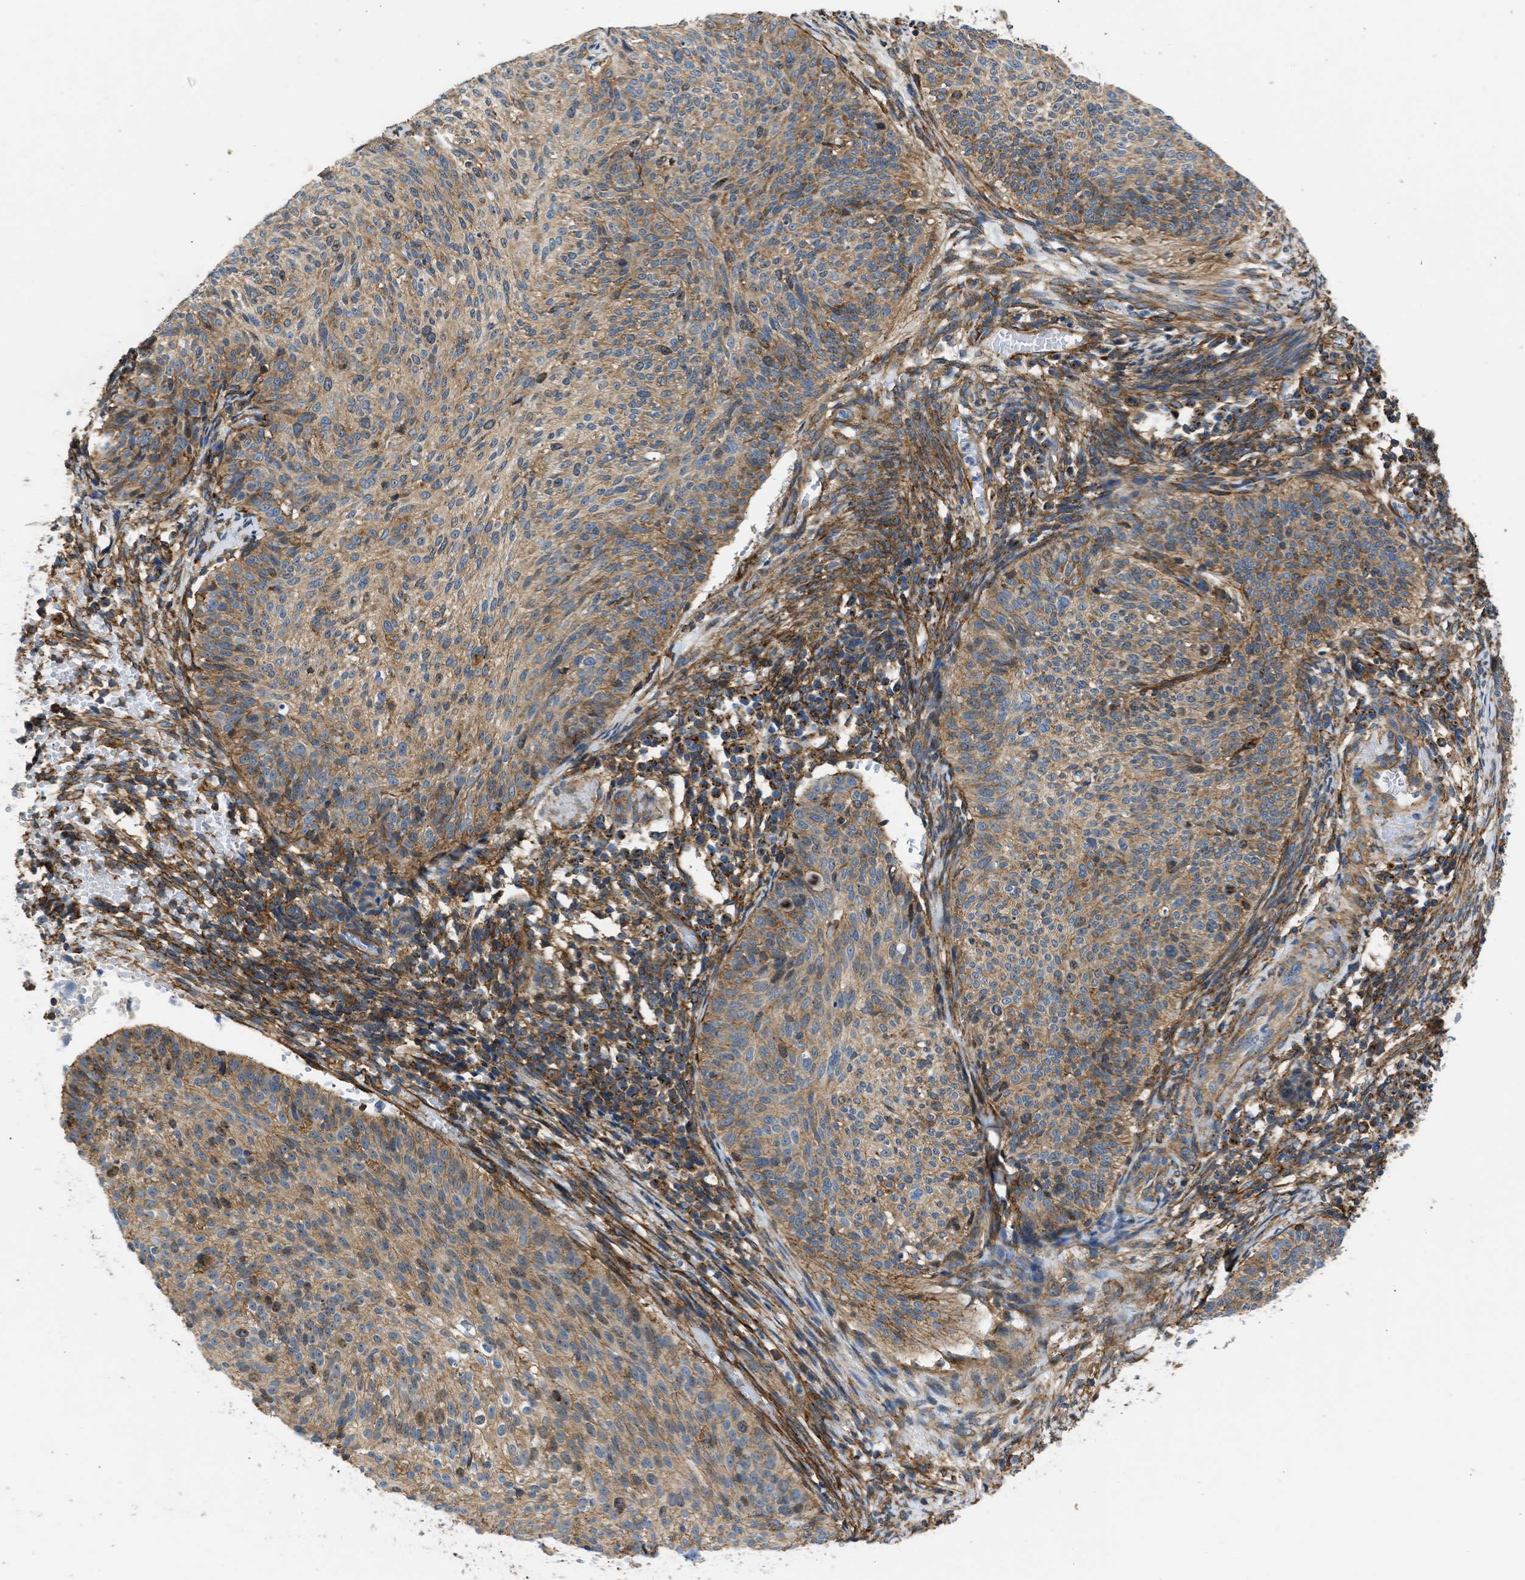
{"staining": {"intensity": "weak", "quantity": ">75%", "location": "cytoplasmic/membranous"}, "tissue": "cervical cancer", "cell_type": "Tumor cells", "image_type": "cancer", "snomed": [{"axis": "morphology", "description": "Squamous cell carcinoma, NOS"}, {"axis": "topography", "description": "Cervix"}], "caption": "The photomicrograph shows staining of cervical squamous cell carcinoma, revealing weak cytoplasmic/membranous protein expression (brown color) within tumor cells.", "gene": "SEPTIN2", "patient": {"sex": "female", "age": 70}}